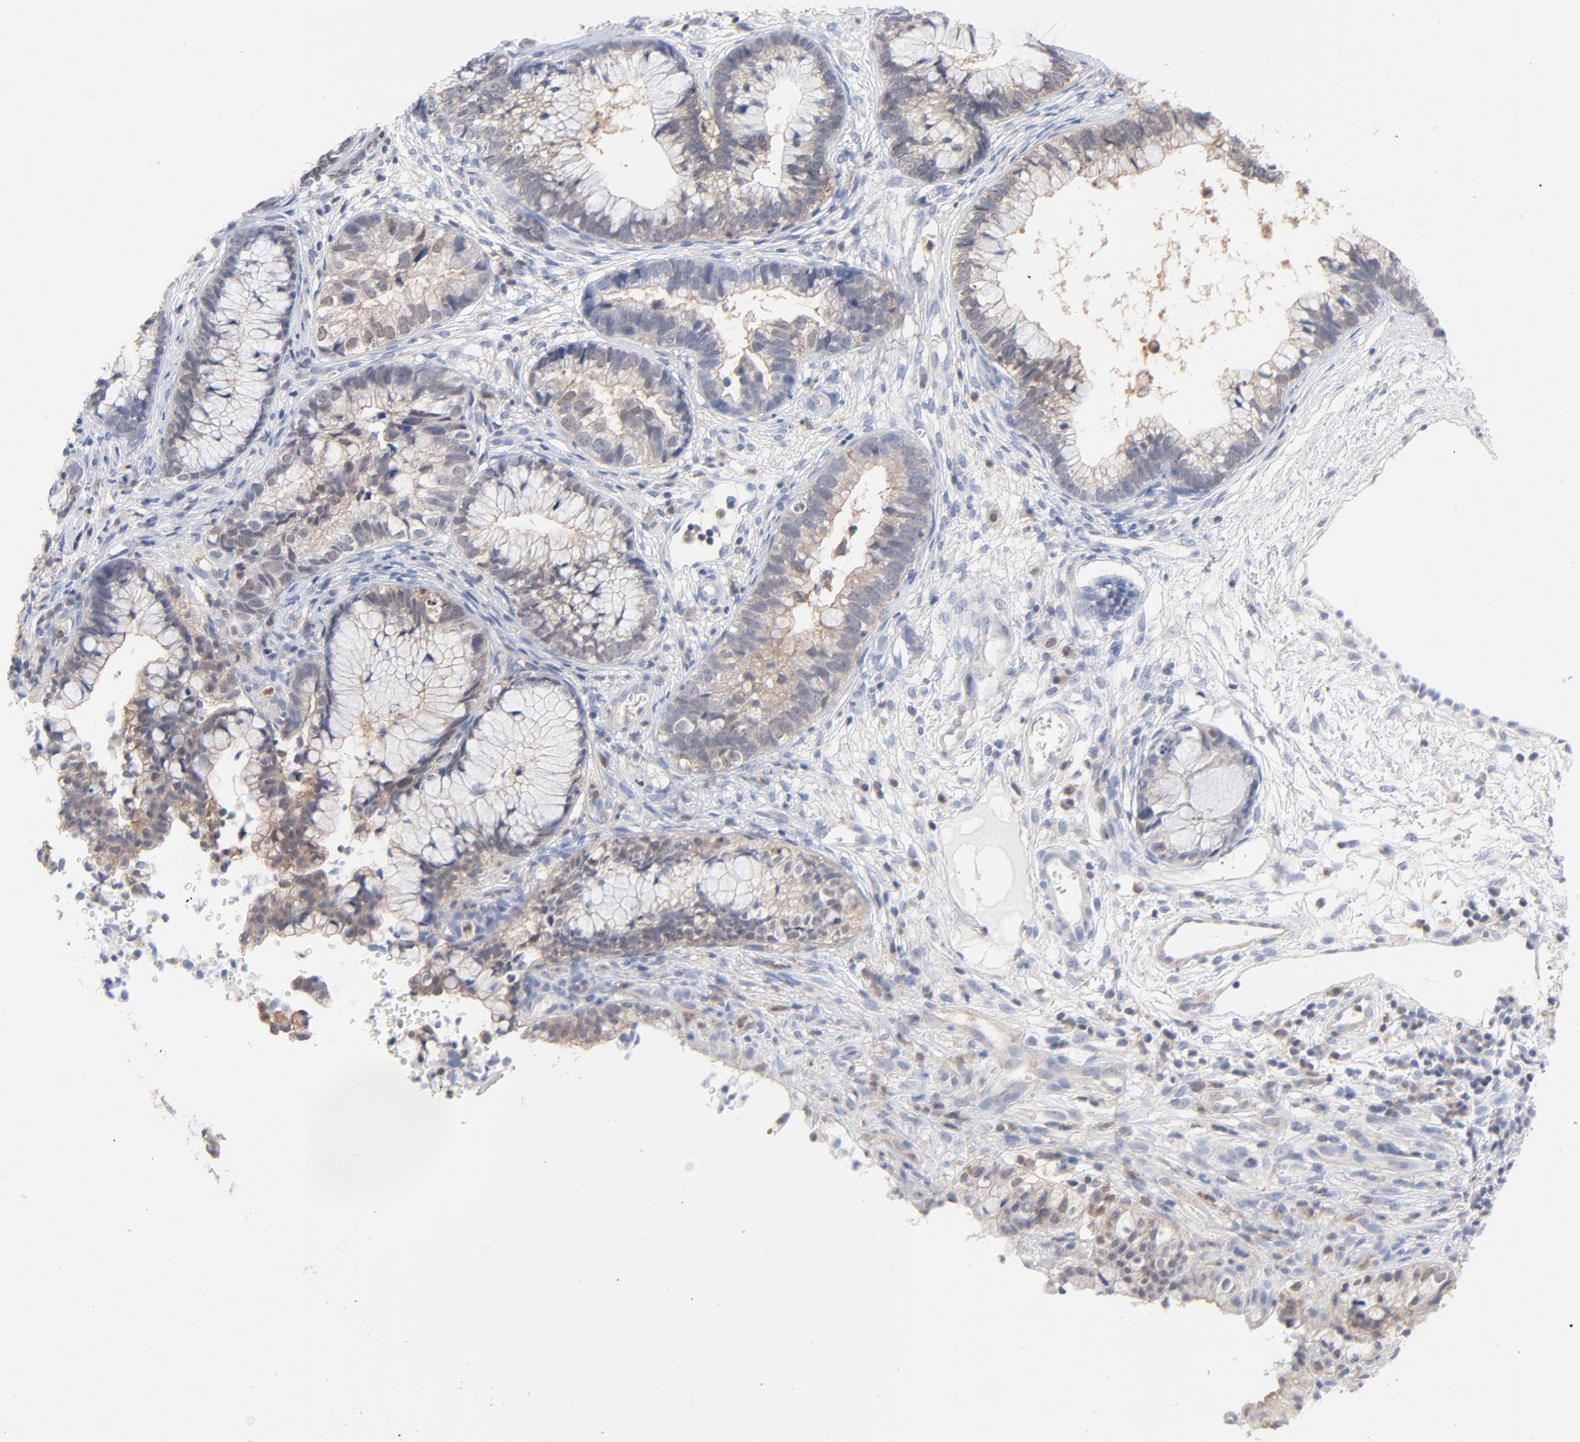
{"staining": {"intensity": "weak", "quantity": ">75%", "location": "cytoplasmic/membranous"}, "tissue": "cervical cancer", "cell_type": "Tumor cells", "image_type": "cancer", "snomed": [{"axis": "morphology", "description": "Adenocarcinoma, NOS"}, {"axis": "topography", "description": "Cervix"}], "caption": "Immunohistochemistry of cervical cancer (adenocarcinoma) exhibits low levels of weak cytoplasmic/membranous expression in approximately >75% of tumor cells.", "gene": "CAB39L", "patient": {"sex": "female", "age": 44}}